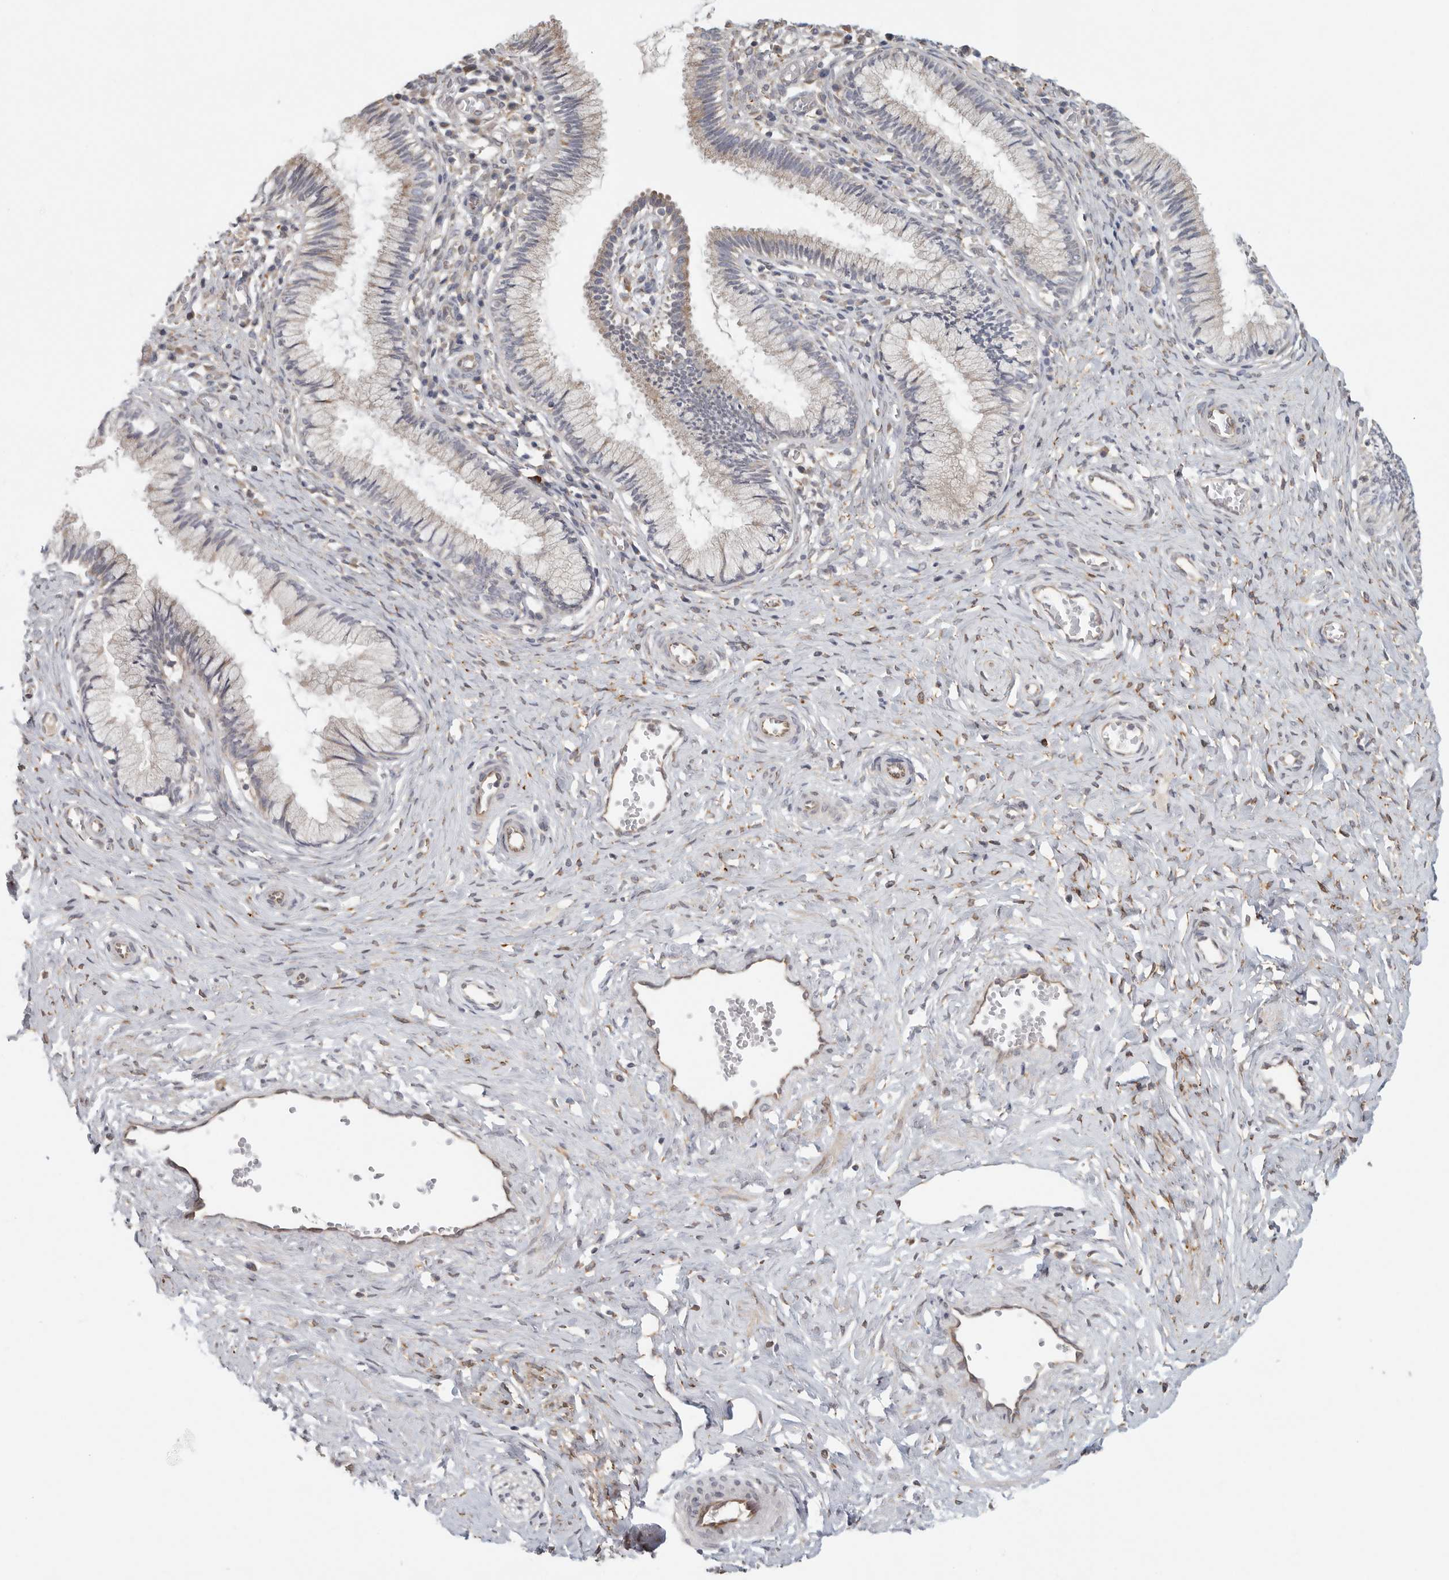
{"staining": {"intensity": "weak", "quantity": "25%-75%", "location": "cytoplasmic/membranous"}, "tissue": "cervix", "cell_type": "Glandular cells", "image_type": "normal", "snomed": [{"axis": "morphology", "description": "Normal tissue, NOS"}, {"axis": "topography", "description": "Cervix"}], "caption": "Immunohistochemical staining of normal cervix displays 25%-75% levels of weak cytoplasmic/membranous protein staining in about 25%-75% of glandular cells. (Stains: DAB in brown, nuclei in blue, Microscopy: brightfield microscopy at high magnification).", "gene": "BCAP29", "patient": {"sex": "female", "age": 27}}